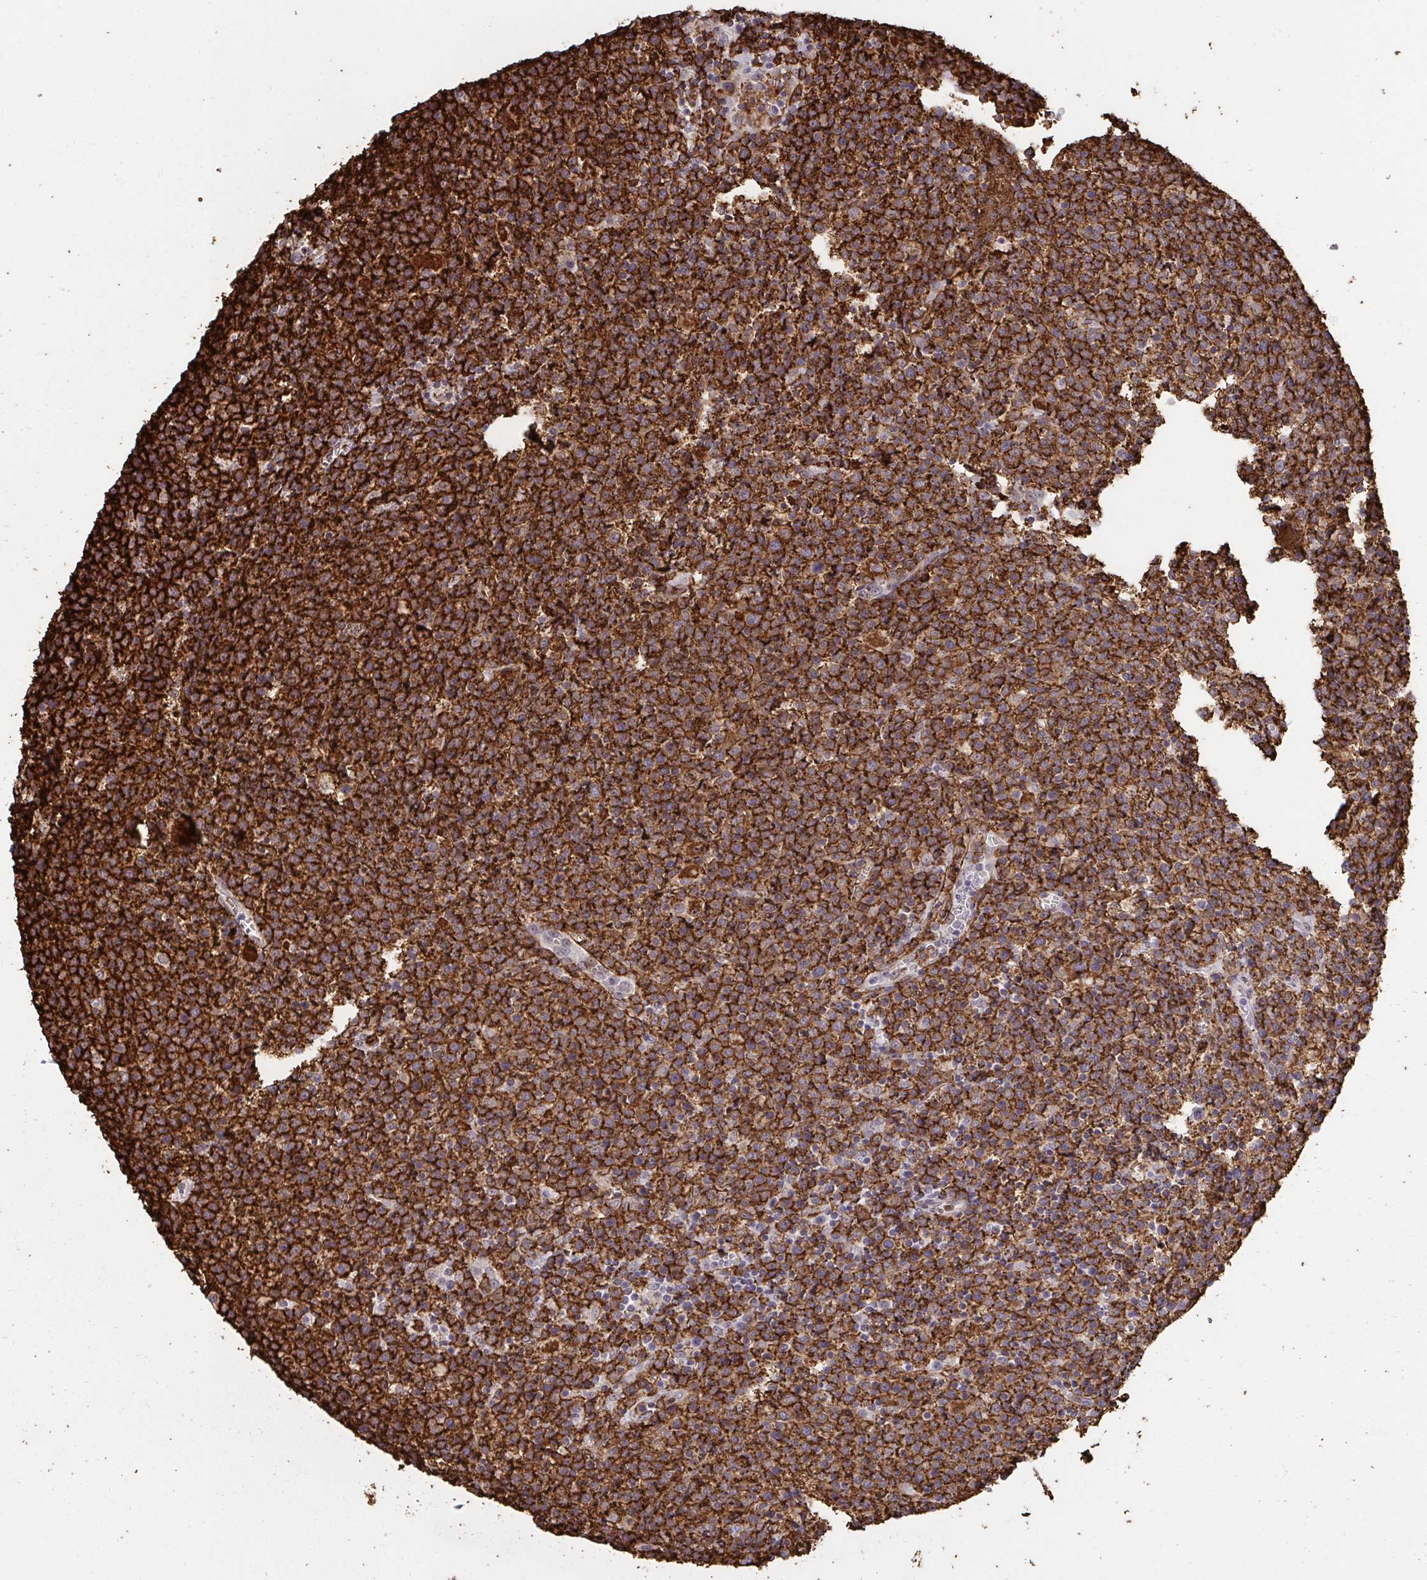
{"staining": {"intensity": "strong", "quantity": ">75%", "location": "cytoplasmic/membranous"}, "tissue": "lymphoma", "cell_type": "Tumor cells", "image_type": "cancer", "snomed": [{"axis": "morphology", "description": "Malignant lymphoma, non-Hodgkin's type, High grade"}, {"axis": "topography", "description": "Lymph node"}], "caption": "Human lymphoma stained for a protein (brown) demonstrates strong cytoplasmic/membranous positive positivity in about >75% of tumor cells.", "gene": "UXT", "patient": {"sex": "male", "age": 61}}